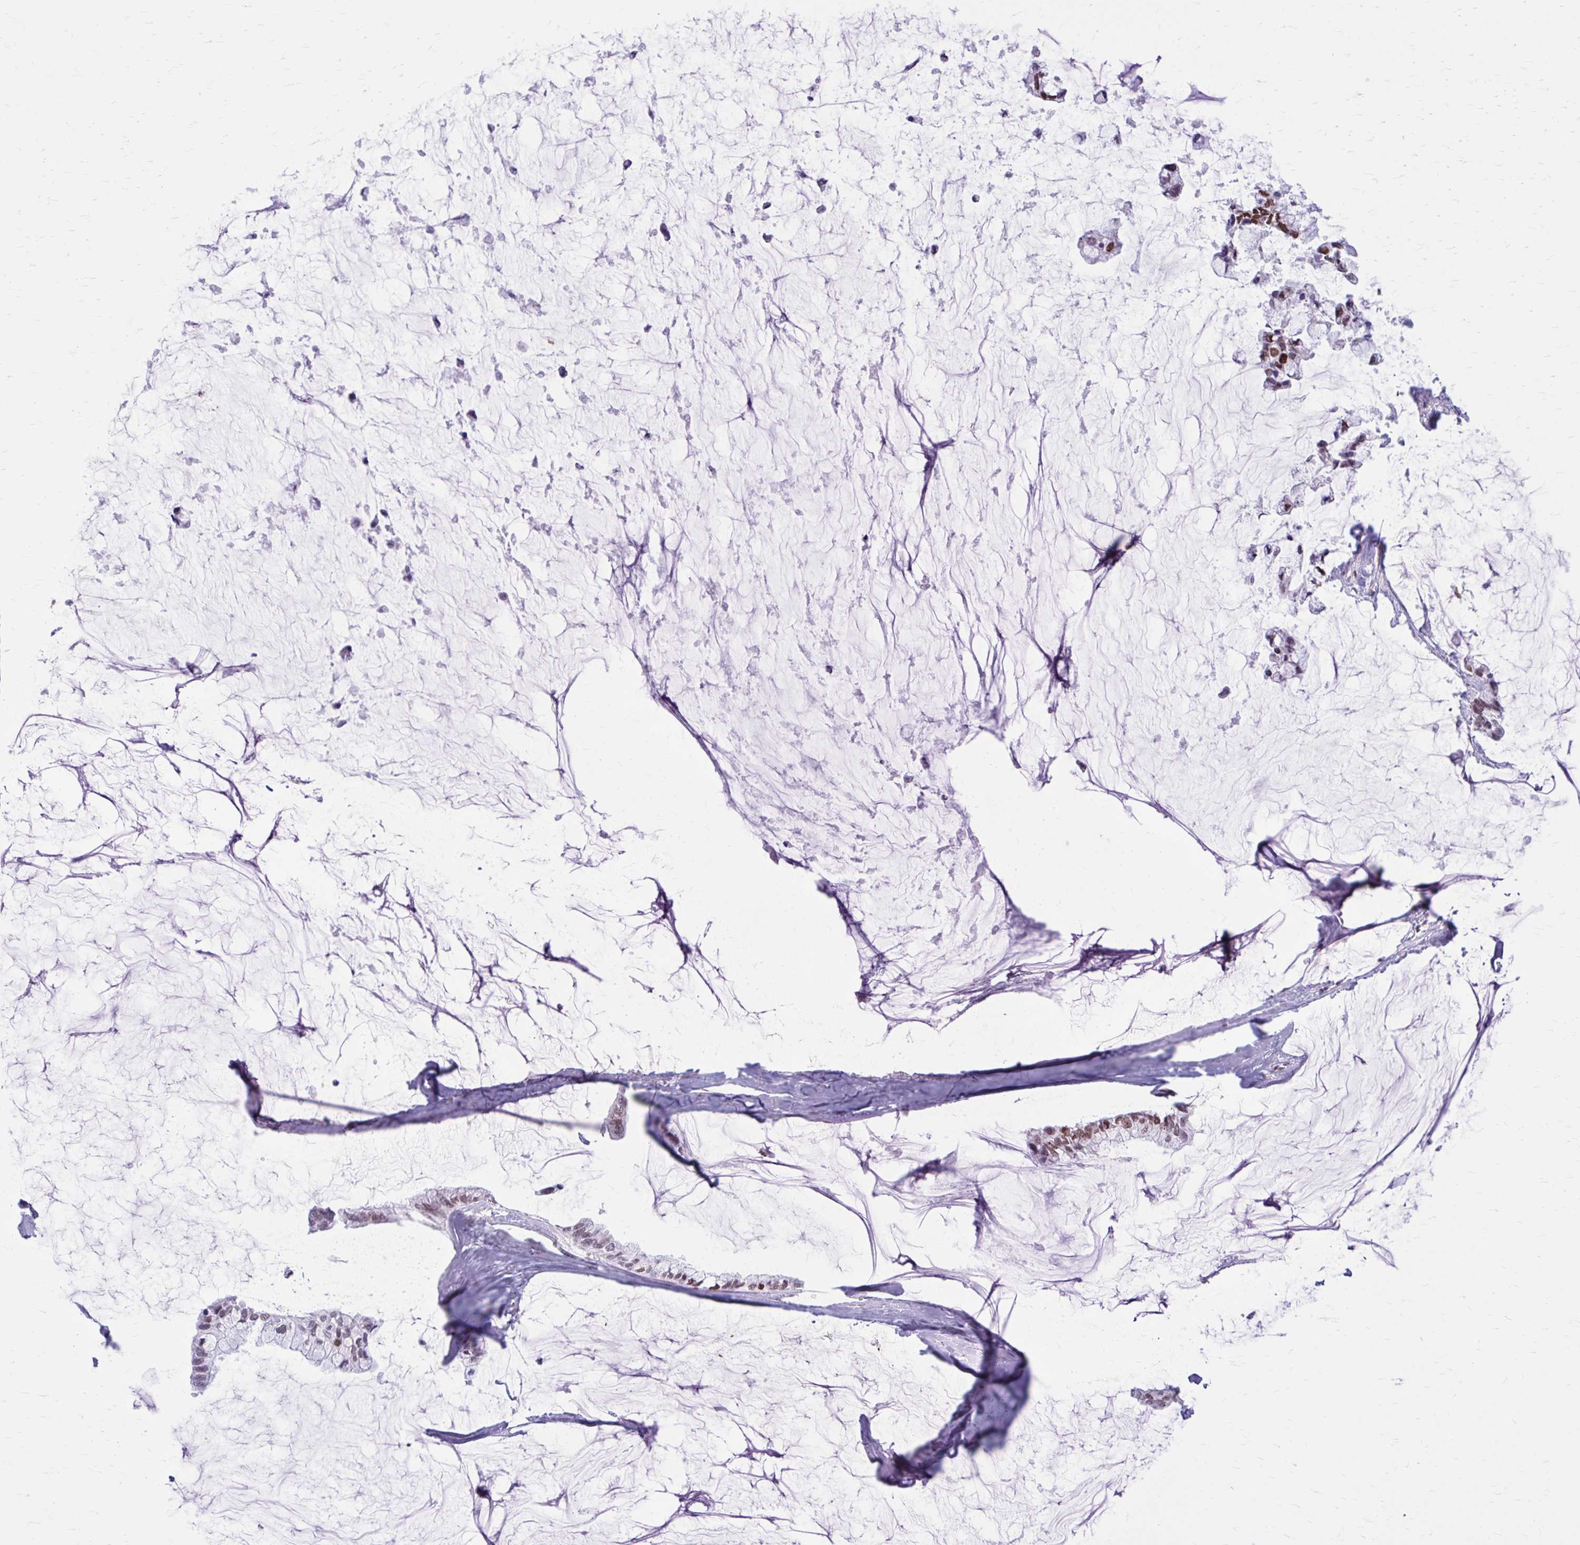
{"staining": {"intensity": "moderate", "quantity": ">75%", "location": "nuclear"}, "tissue": "ovarian cancer", "cell_type": "Tumor cells", "image_type": "cancer", "snomed": [{"axis": "morphology", "description": "Cystadenocarcinoma, mucinous, NOS"}, {"axis": "topography", "description": "Ovary"}], "caption": "Ovarian cancer (mucinous cystadenocarcinoma) was stained to show a protein in brown. There is medium levels of moderate nuclear staining in about >75% of tumor cells. Using DAB (3,3'-diaminobenzidine) (brown) and hematoxylin (blue) stains, captured at high magnification using brightfield microscopy.", "gene": "PABIR1", "patient": {"sex": "female", "age": 39}}